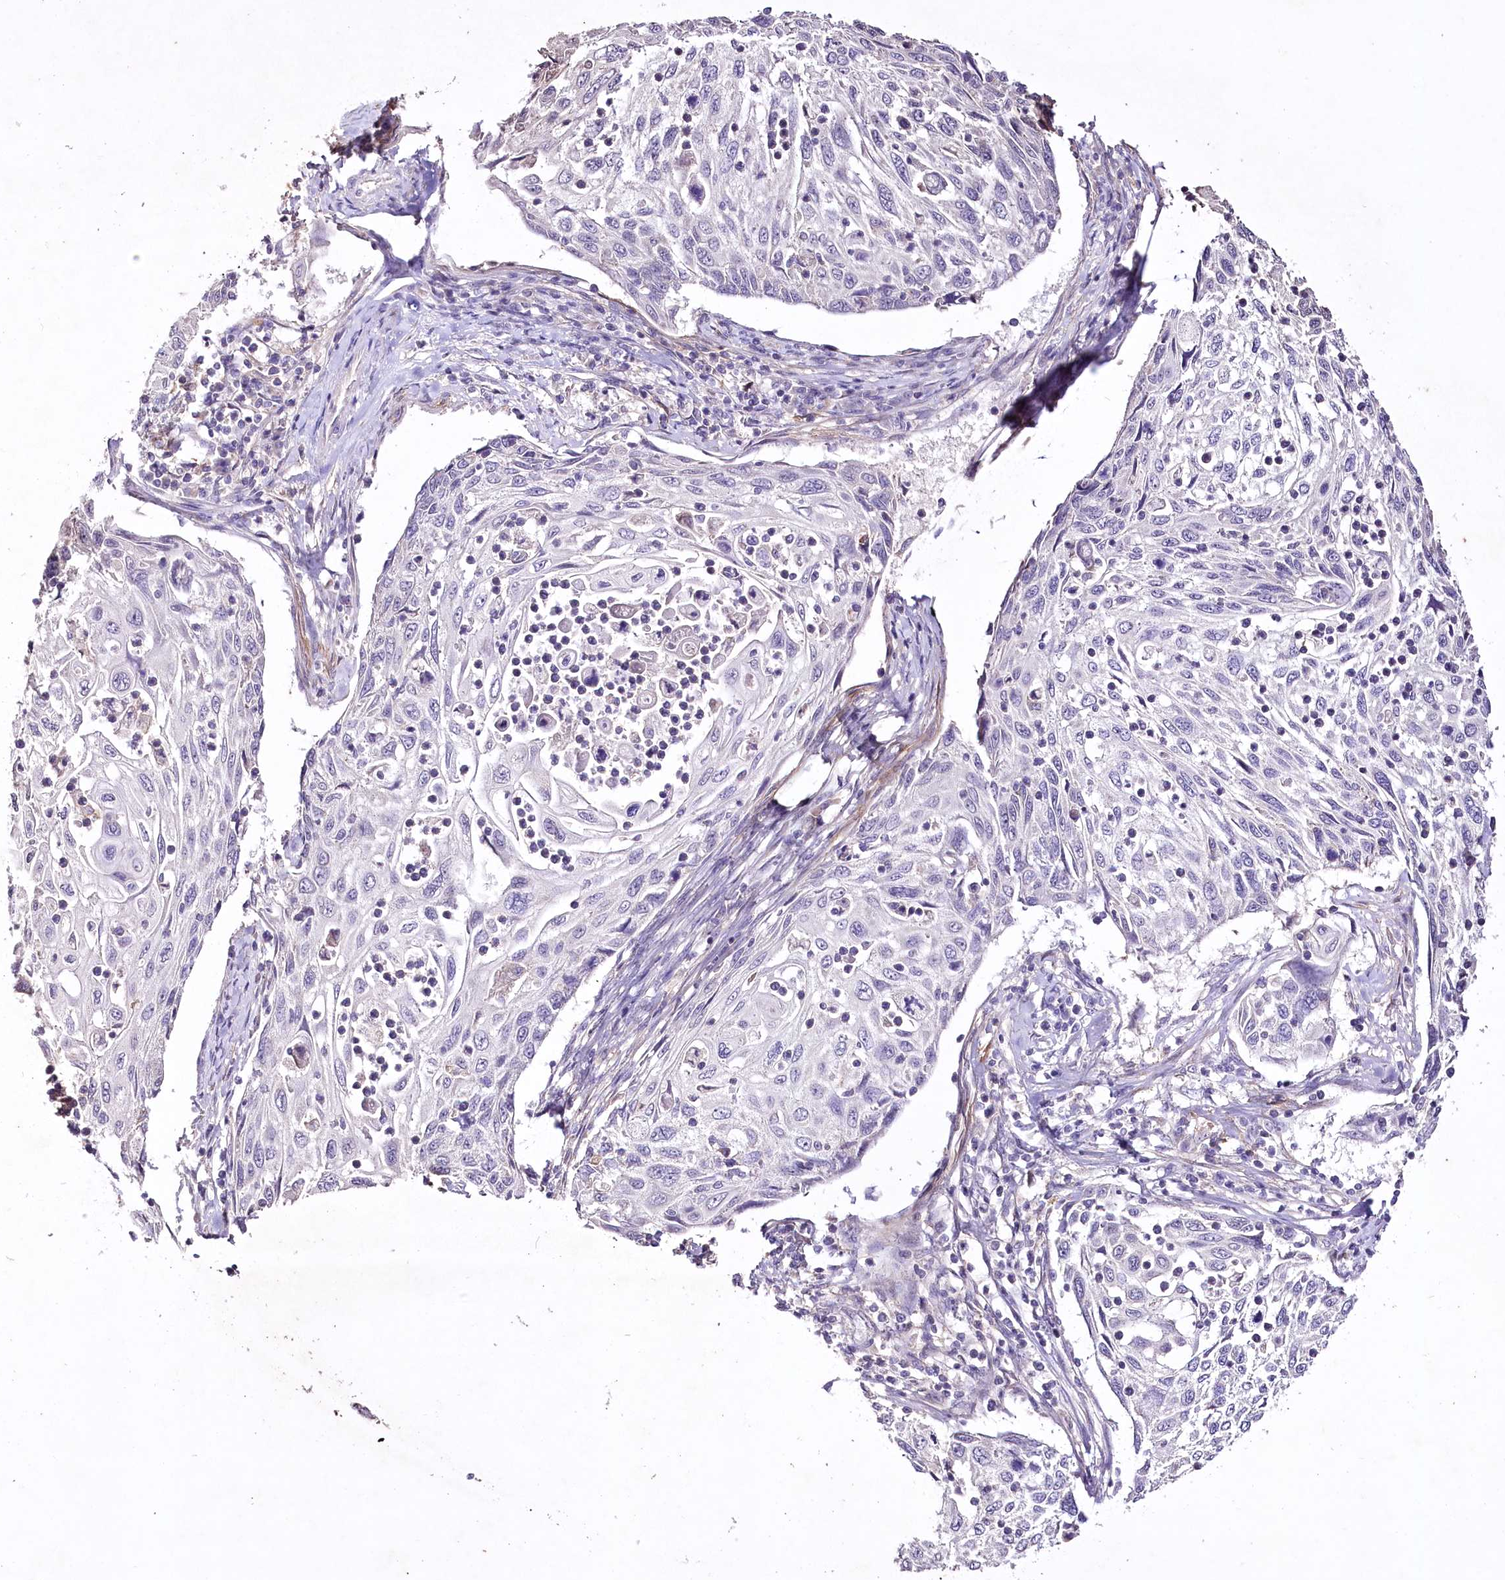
{"staining": {"intensity": "negative", "quantity": "none", "location": "none"}, "tissue": "cervical cancer", "cell_type": "Tumor cells", "image_type": "cancer", "snomed": [{"axis": "morphology", "description": "Squamous cell carcinoma, NOS"}, {"axis": "topography", "description": "Cervix"}], "caption": "Immunohistochemistry photomicrograph of human cervical cancer stained for a protein (brown), which shows no positivity in tumor cells.", "gene": "ENPP1", "patient": {"sex": "female", "age": 70}}